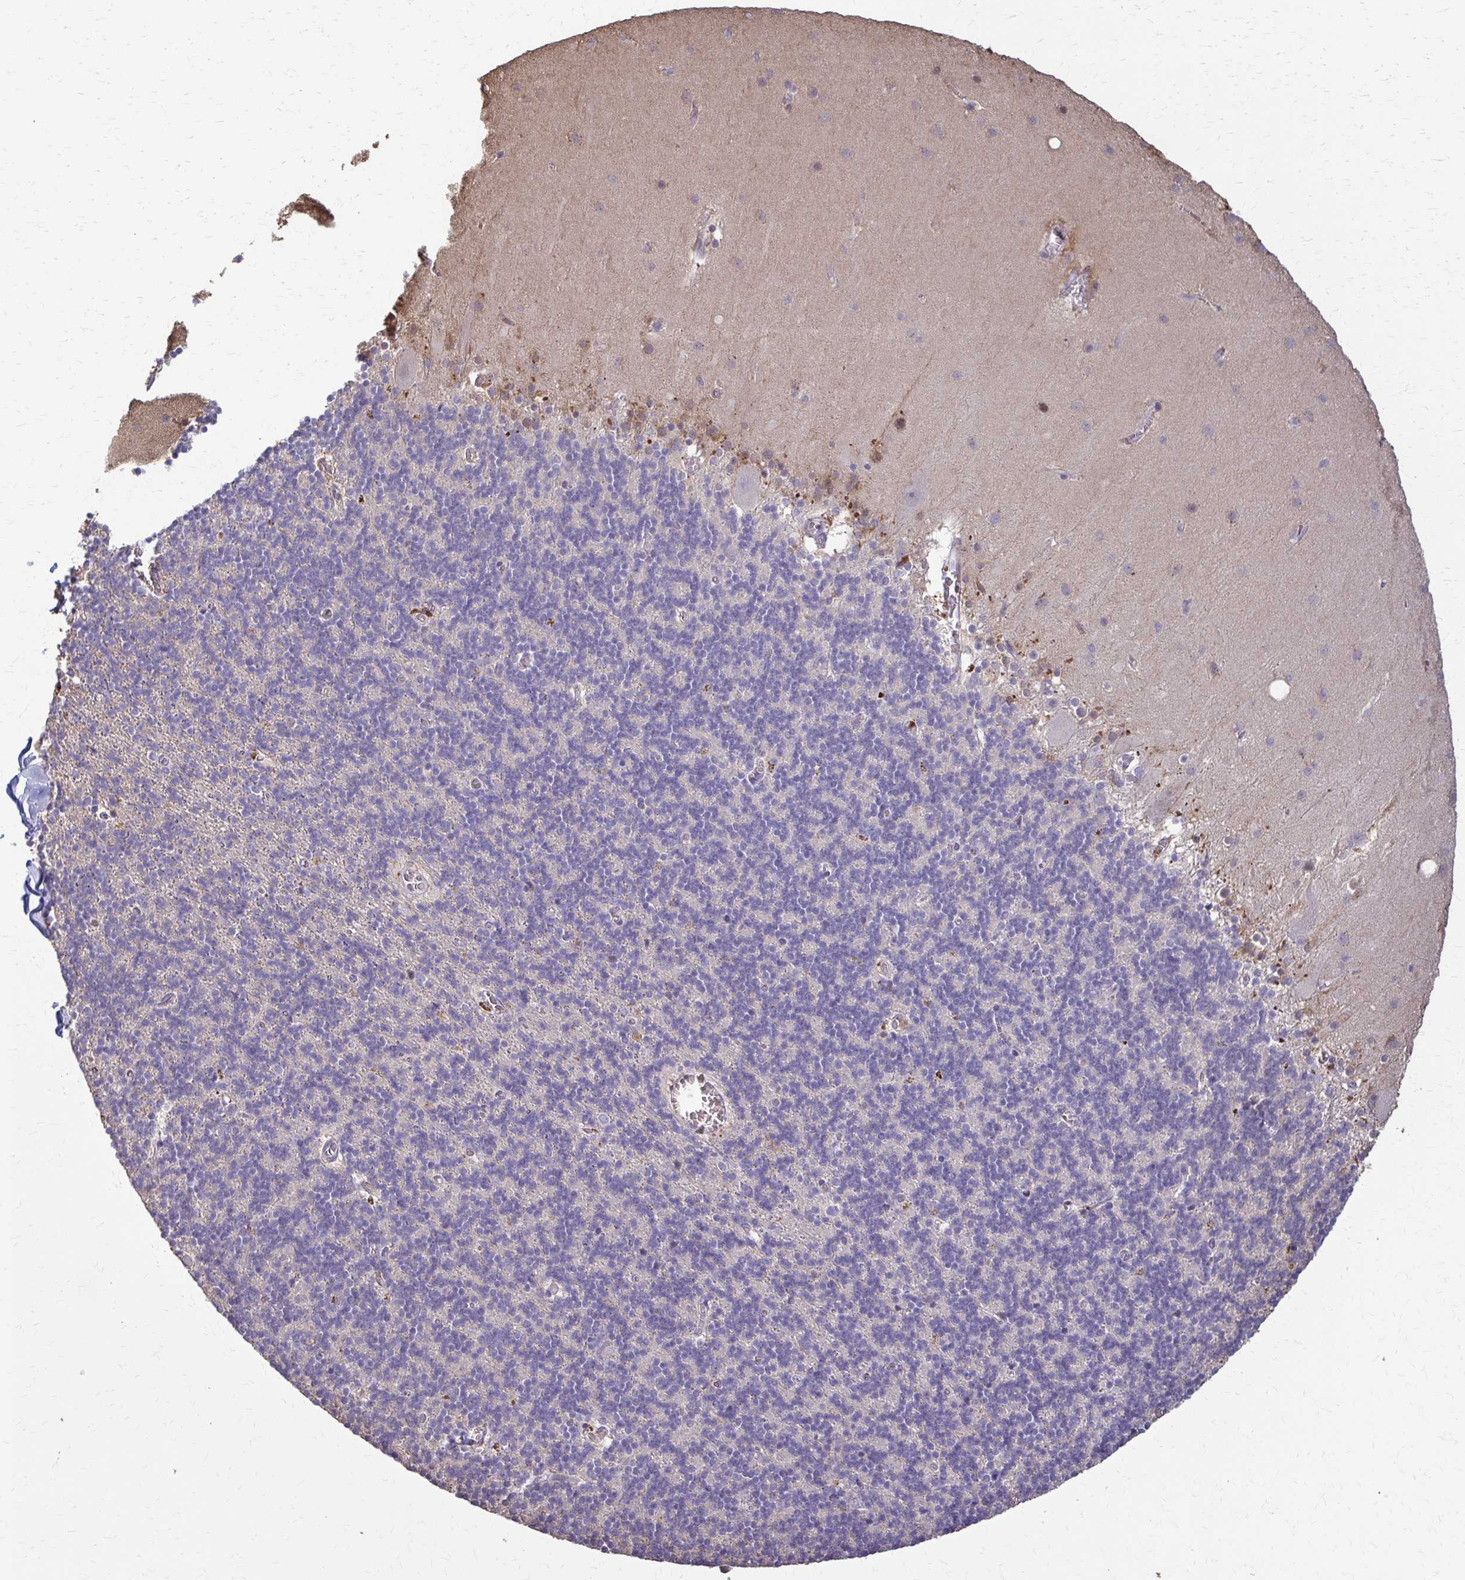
{"staining": {"intensity": "weak", "quantity": "<25%", "location": "cytoplasmic/membranous"}, "tissue": "cerebellum", "cell_type": "Cells in granular layer", "image_type": "normal", "snomed": [{"axis": "morphology", "description": "Normal tissue, NOS"}, {"axis": "topography", "description": "Cerebellum"}], "caption": "DAB immunohistochemical staining of benign human cerebellum displays no significant positivity in cells in granular layer.", "gene": "ZNF34", "patient": {"sex": "male", "age": 70}}